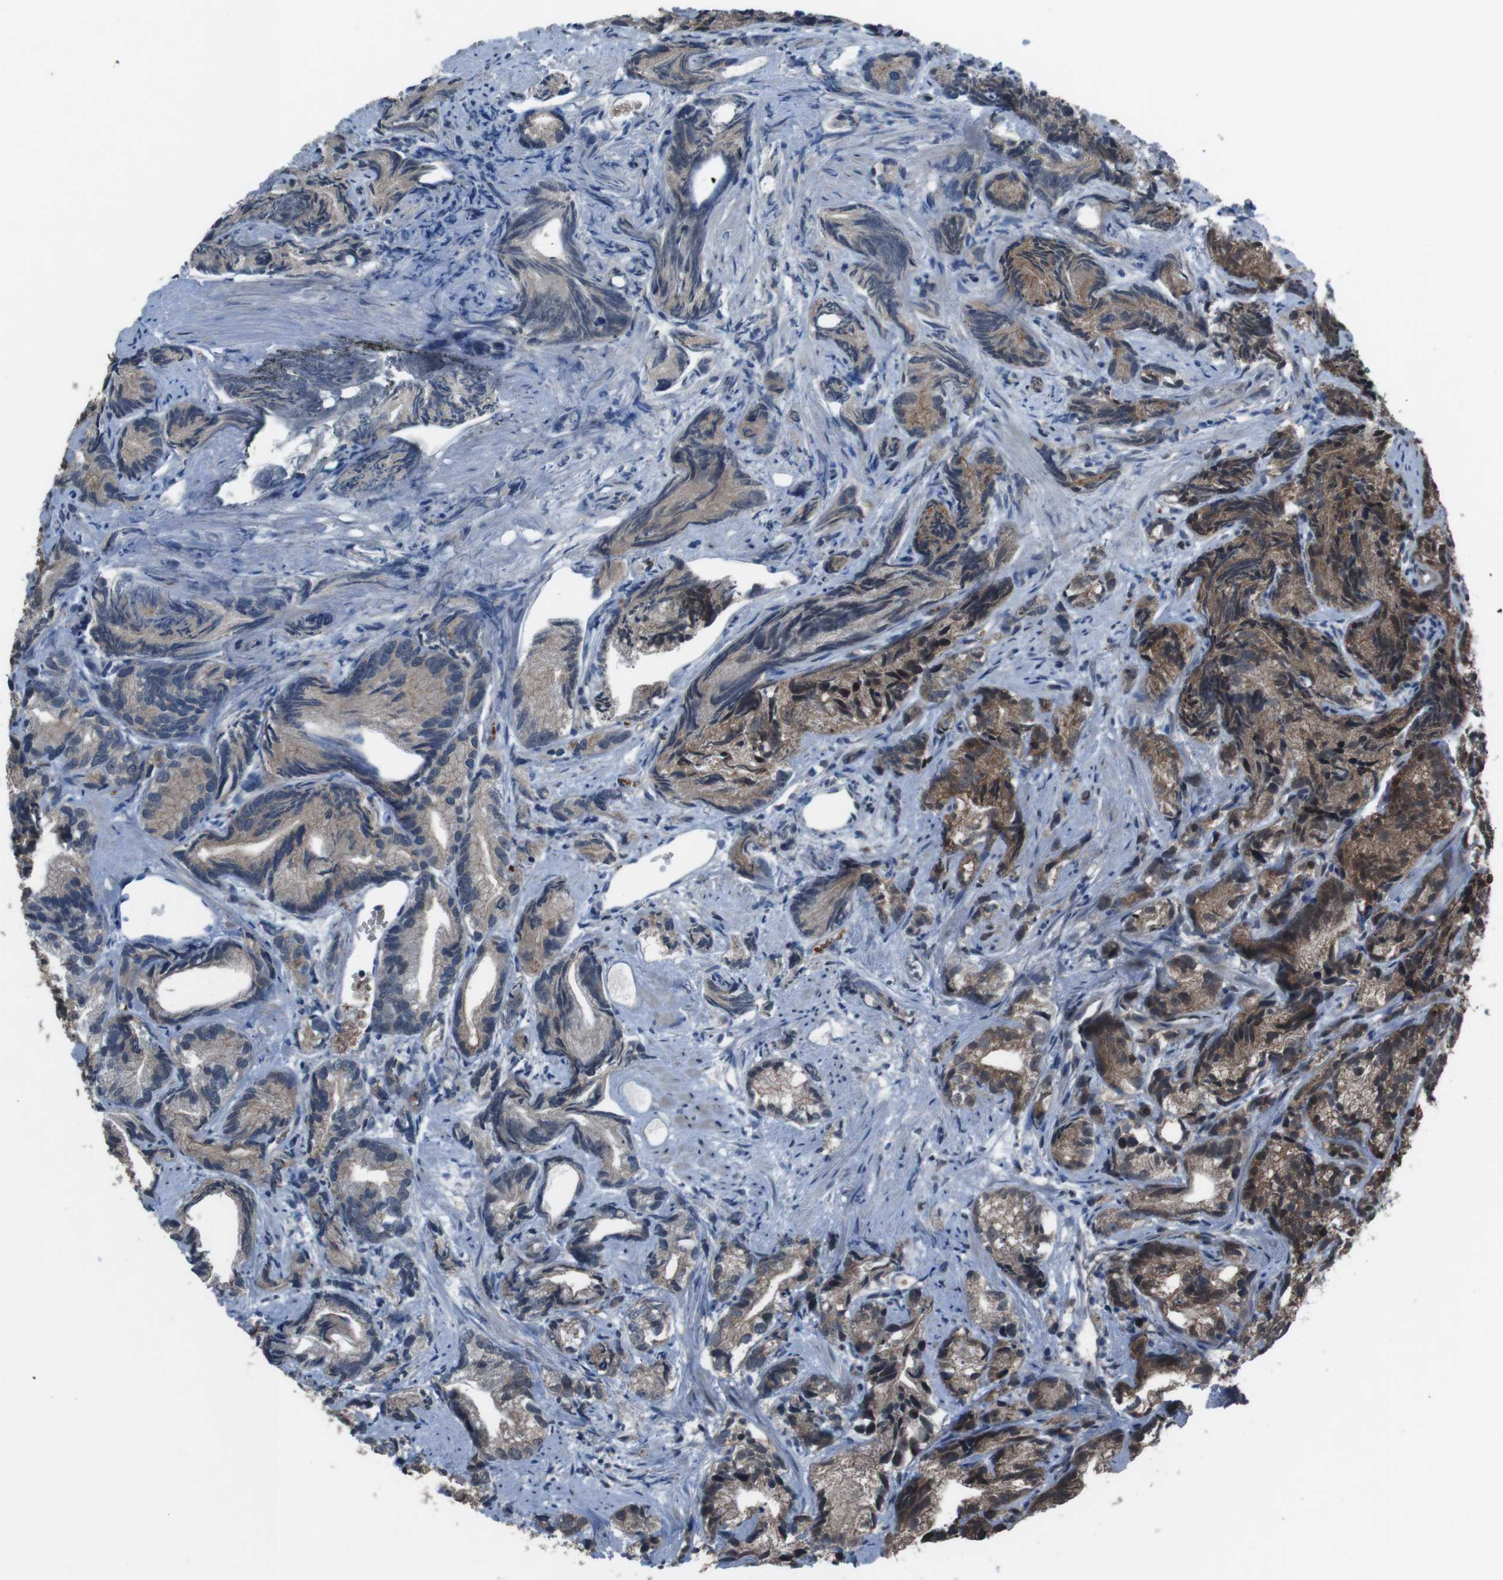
{"staining": {"intensity": "moderate", "quantity": ">75%", "location": "cytoplasmic/membranous"}, "tissue": "prostate cancer", "cell_type": "Tumor cells", "image_type": "cancer", "snomed": [{"axis": "morphology", "description": "Adenocarcinoma, Low grade"}, {"axis": "topography", "description": "Prostate"}], "caption": "IHC of human prostate cancer (adenocarcinoma (low-grade)) reveals medium levels of moderate cytoplasmic/membranous staining in about >75% of tumor cells. The protein of interest is shown in brown color, while the nuclei are stained blue.", "gene": "GDF10", "patient": {"sex": "male", "age": 89}}